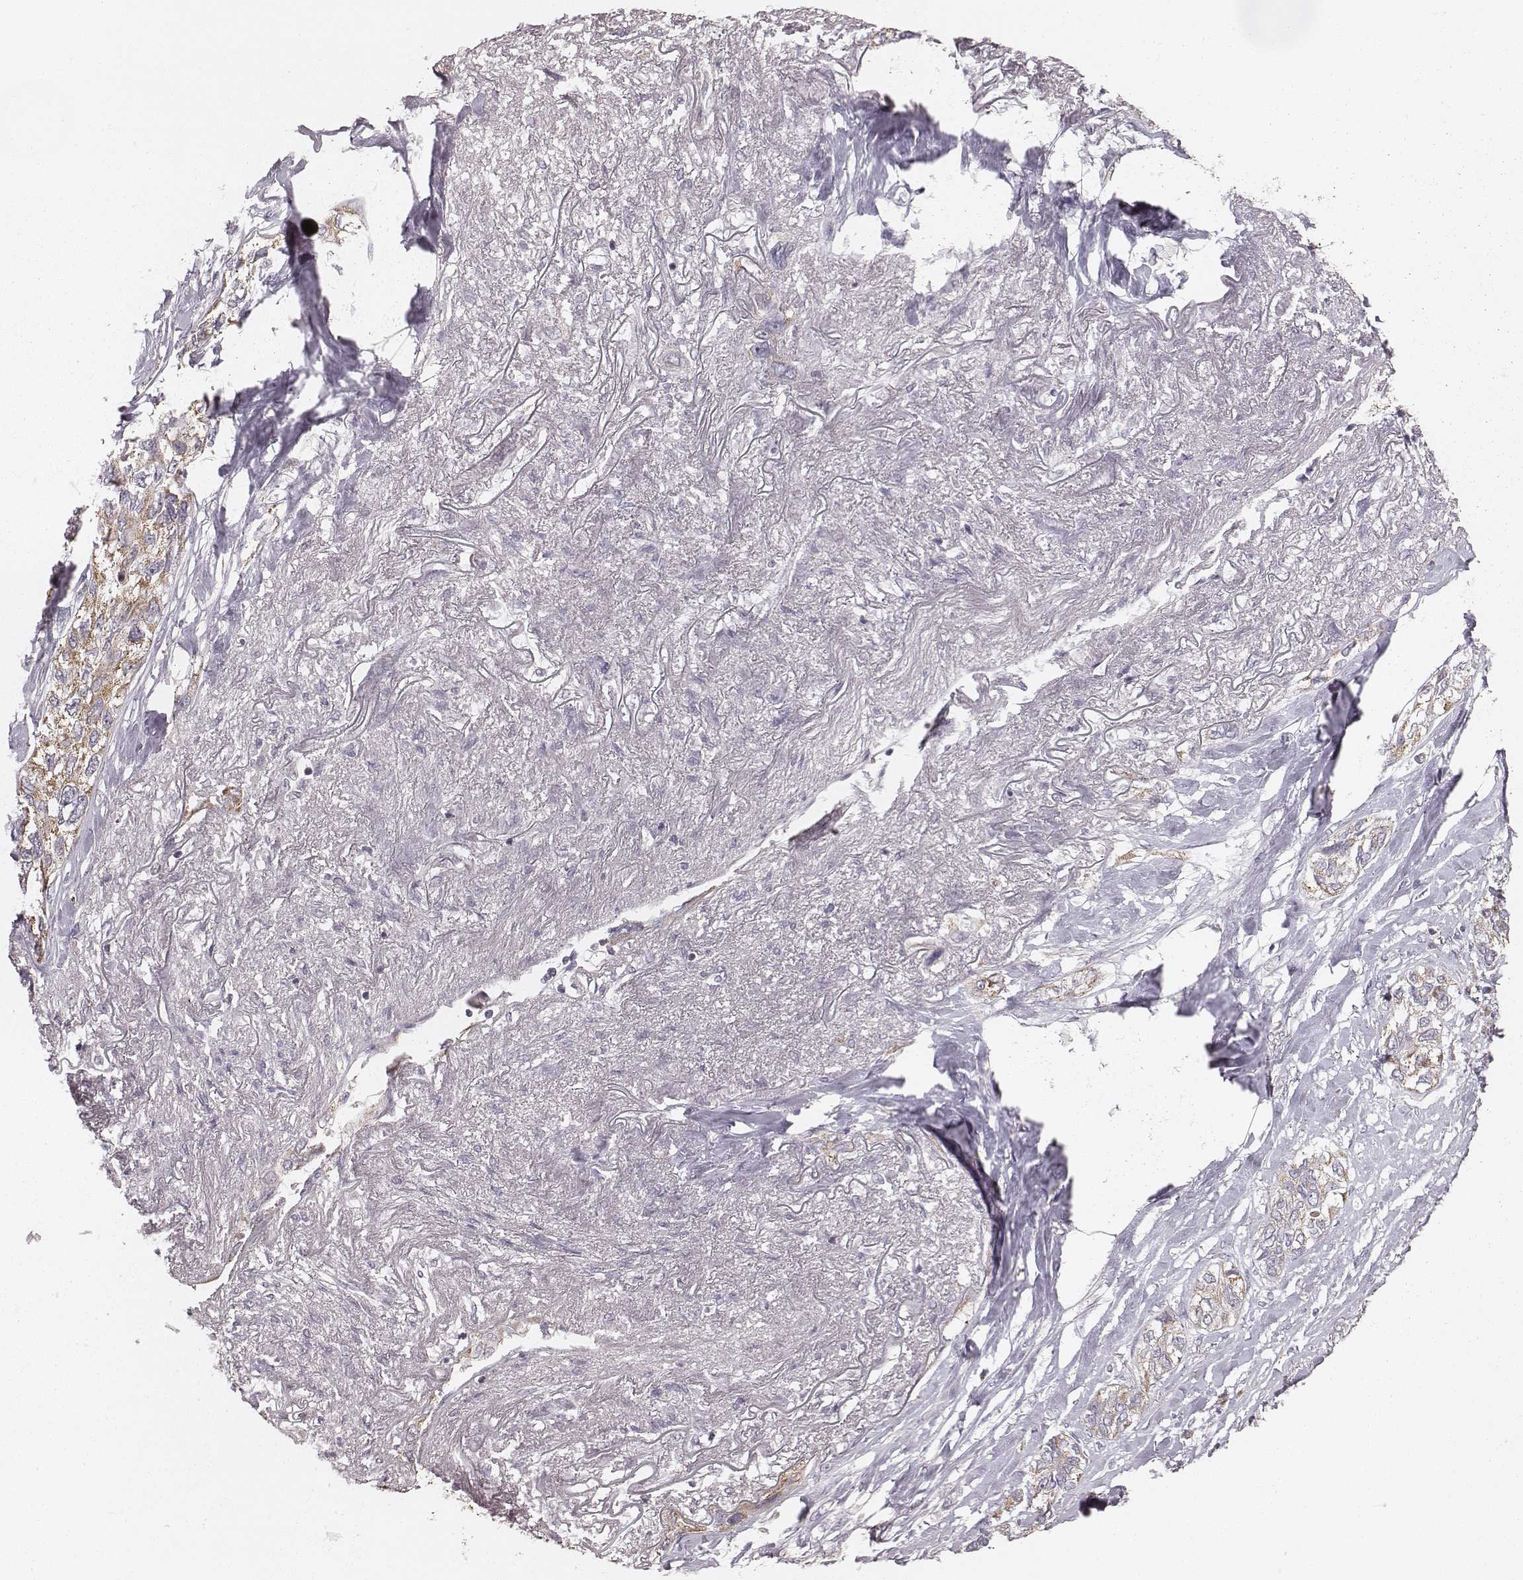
{"staining": {"intensity": "moderate", "quantity": ">75%", "location": "cytoplasmic/membranous"}, "tissue": "lung cancer", "cell_type": "Tumor cells", "image_type": "cancer", "snomed": [{"axis": "morphology", "description": "Squamous cell carcinoma, NOS"}, {"axis": "topography", "description": "Lung"}], "caption": "Lung cancer tissue shows moderate cytoplasmic/membranous positivity in about >75% of tumor cells, visualized by immunohistochemistry.", "gene": "TUFM", "patient": {"sex": "female", "age": 70}}